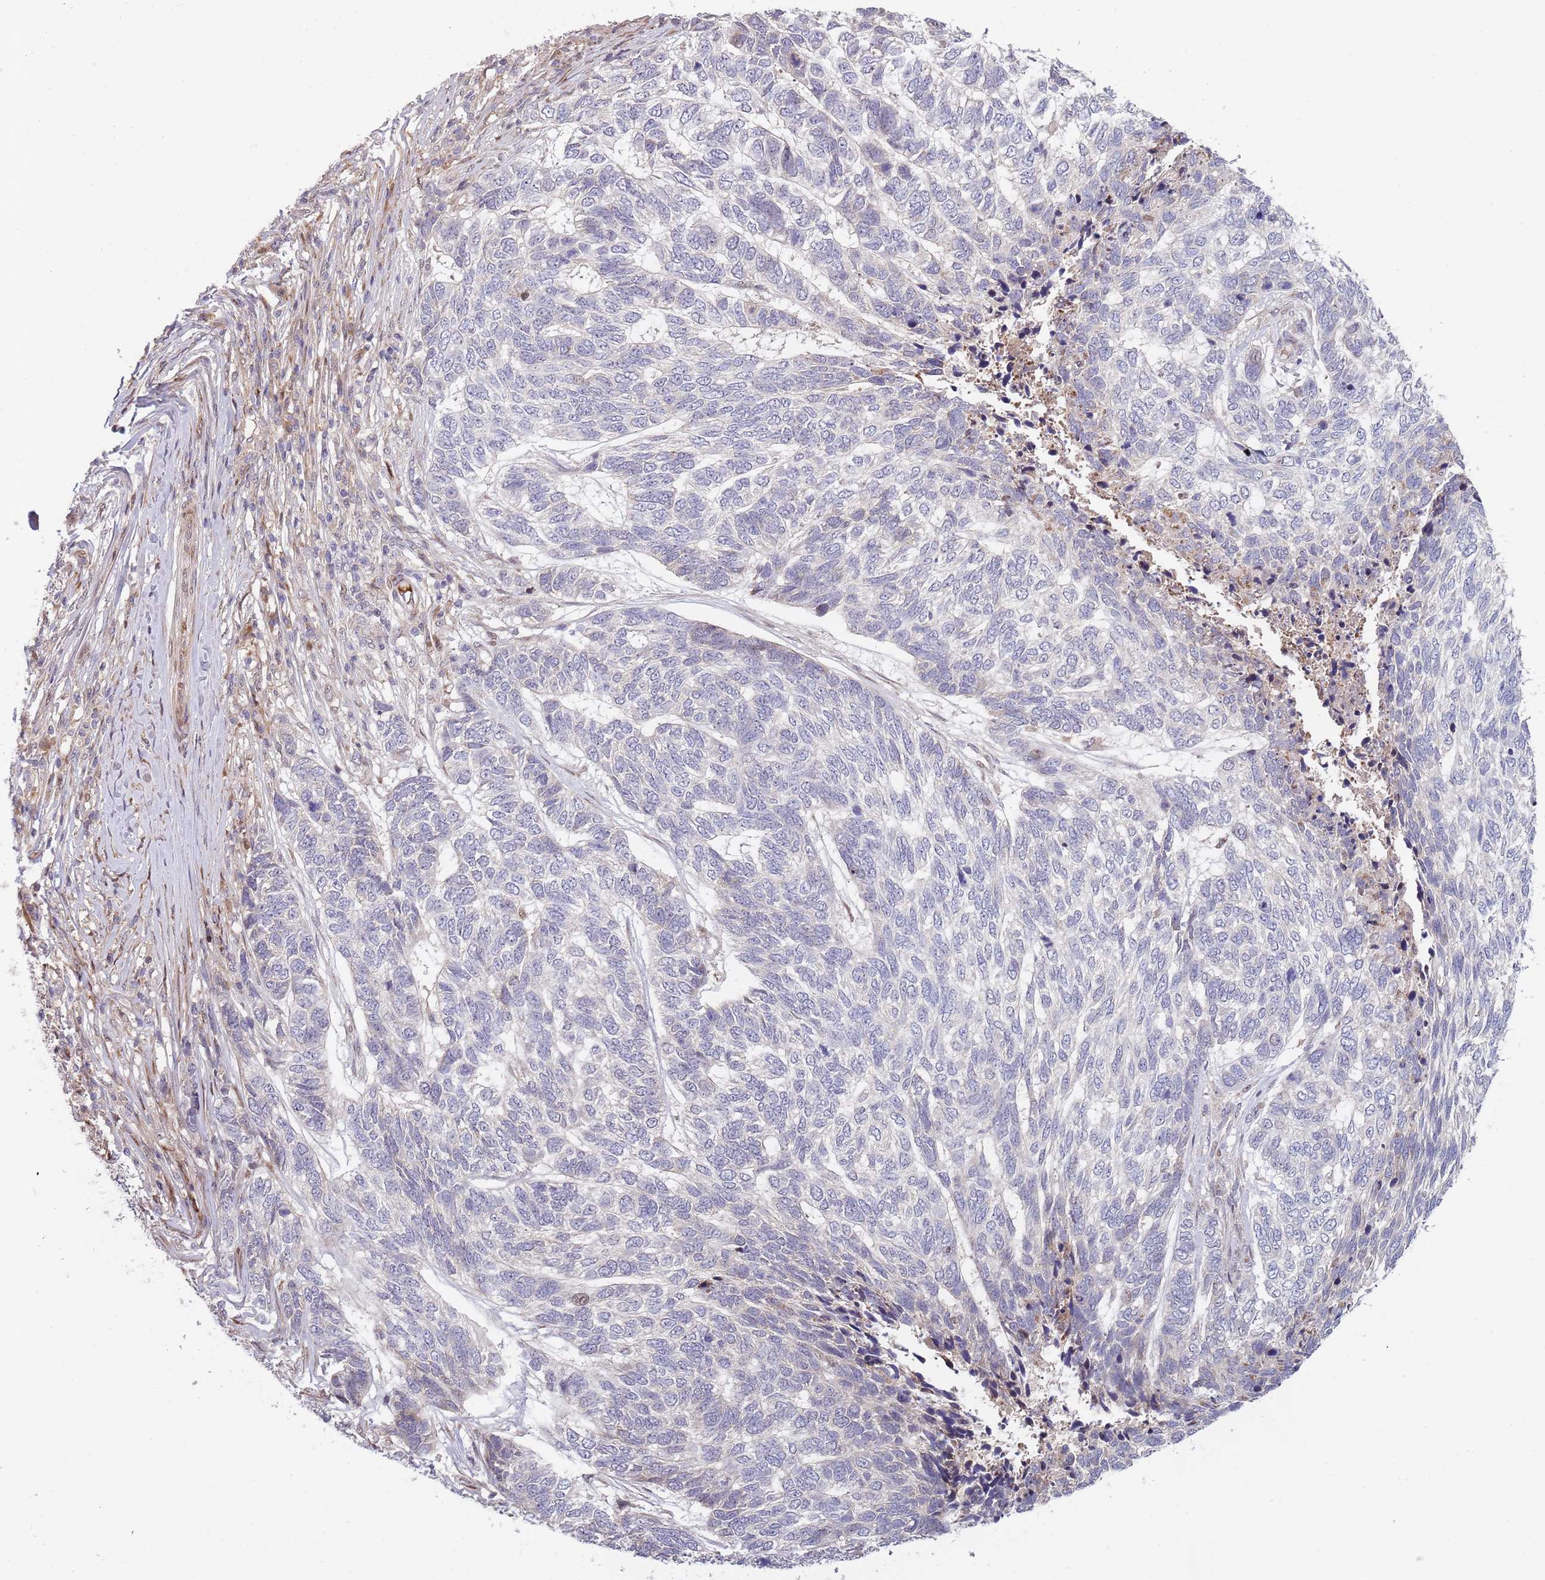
{"staining": {"intensity": "negative", "quantity": "none", "location": "none"}, "tissue": "skin cancer", "cell_type": "Tumor cells", "image_type": "cancer", "snomed": [{"axis": "morphology", "description": "Basal cell carcinoma"}, {"axis": "topography", "description": "Skin"}], "caption": "Tumor cells show no significant protein staining in skin cancer.", "gene": "SYNDIG1L", "patient": {"sex": "female", "age": 65}}